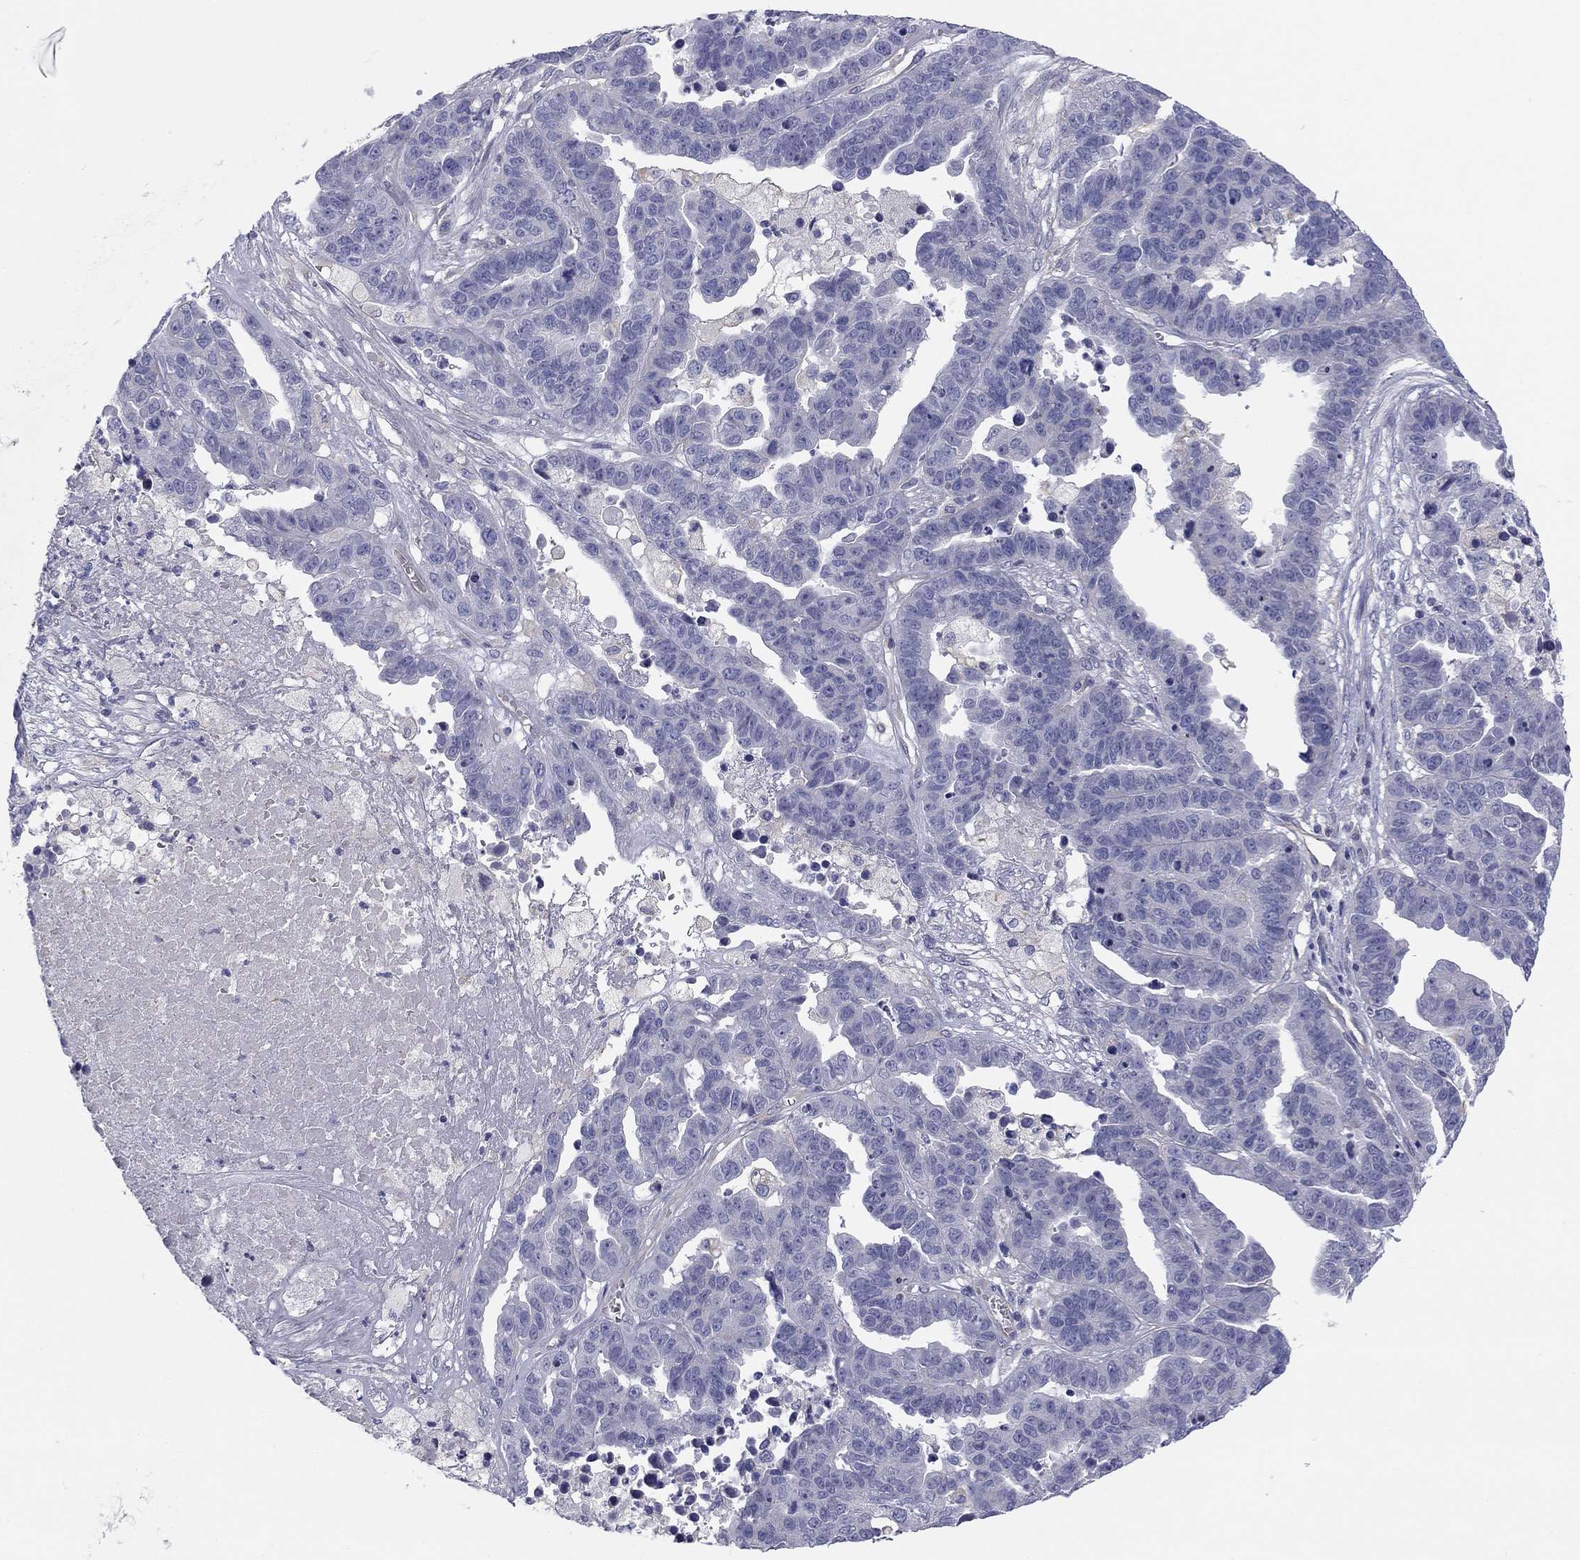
{"staining": {"intensity": "weak", "quantity": "<25%", "location": "cytoplasmic/membranous"}, "tissue": "ovarian cancer", "cell_type": "Tumor cells", "image_type": "cancer", "snomed": [{"axis": "morphology", "description": "Cystadenocarcinoma, serous, NOS"}, {"axis": "topography", "description": "Ovary"}], "caption": "Ovarian serous cystadenocarcinoma stained for a protein using IHC reveals no staining tumor cells.", "gene": "SEPTIN3", "patient": {"sex": "female", "age": 87}}